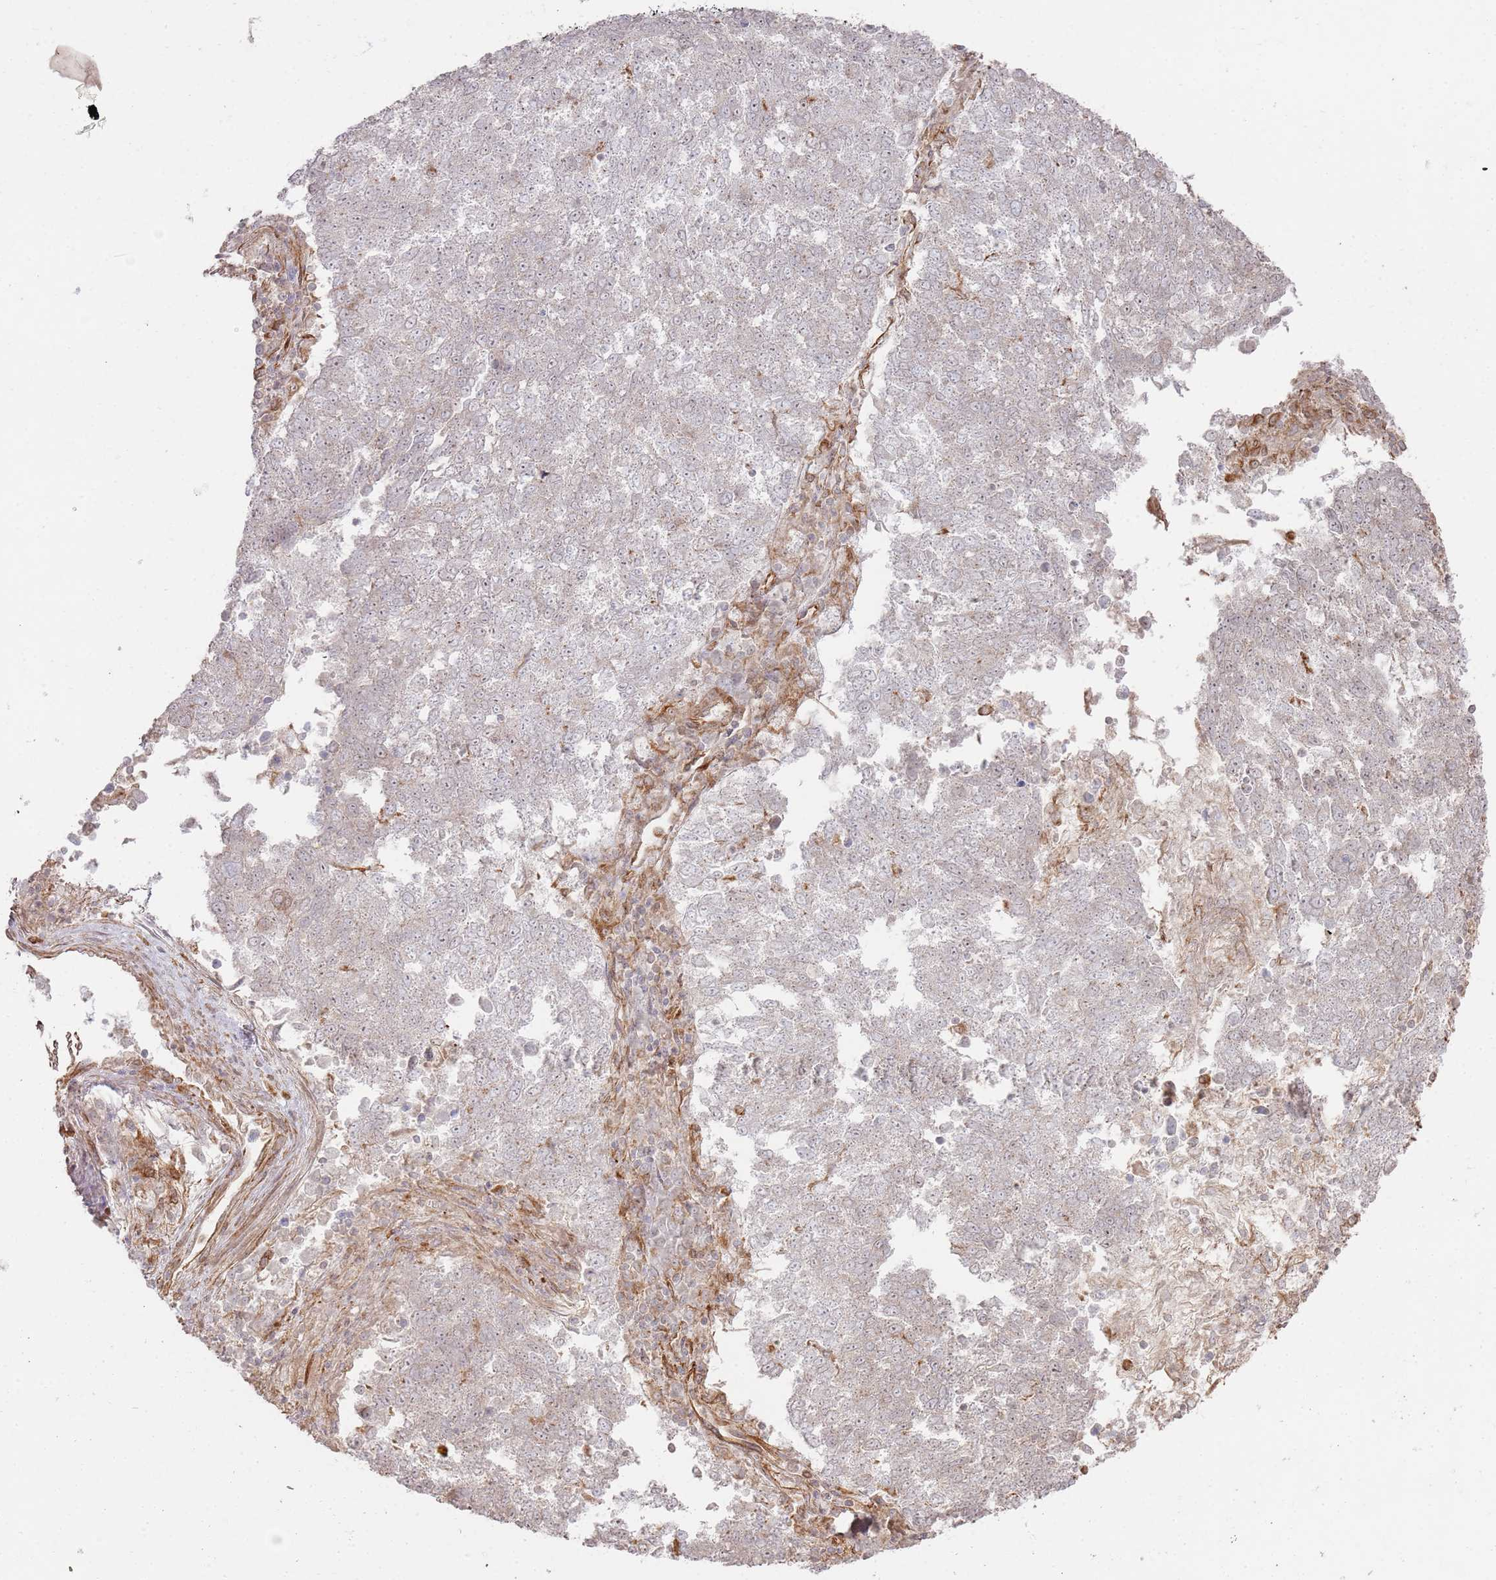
{"staining": {"intensity": "negative", "quantity": "none", "location": "none"}, "tissue": "lung cancer", "cell_type": "Tumor cells", "image_type": "cancer", "snomed": [{"axis": "morphology", "description": "Squamous cell carcinoma, NOS"}, {"axis": "topography", "description": "Lung"}], "caption": "Tumor cells are negative for brown protein staining in lung cancer (squamous cell carcinoma).", "gene": "PHF21A", "patient": {"sex": "male", "age": 73}}